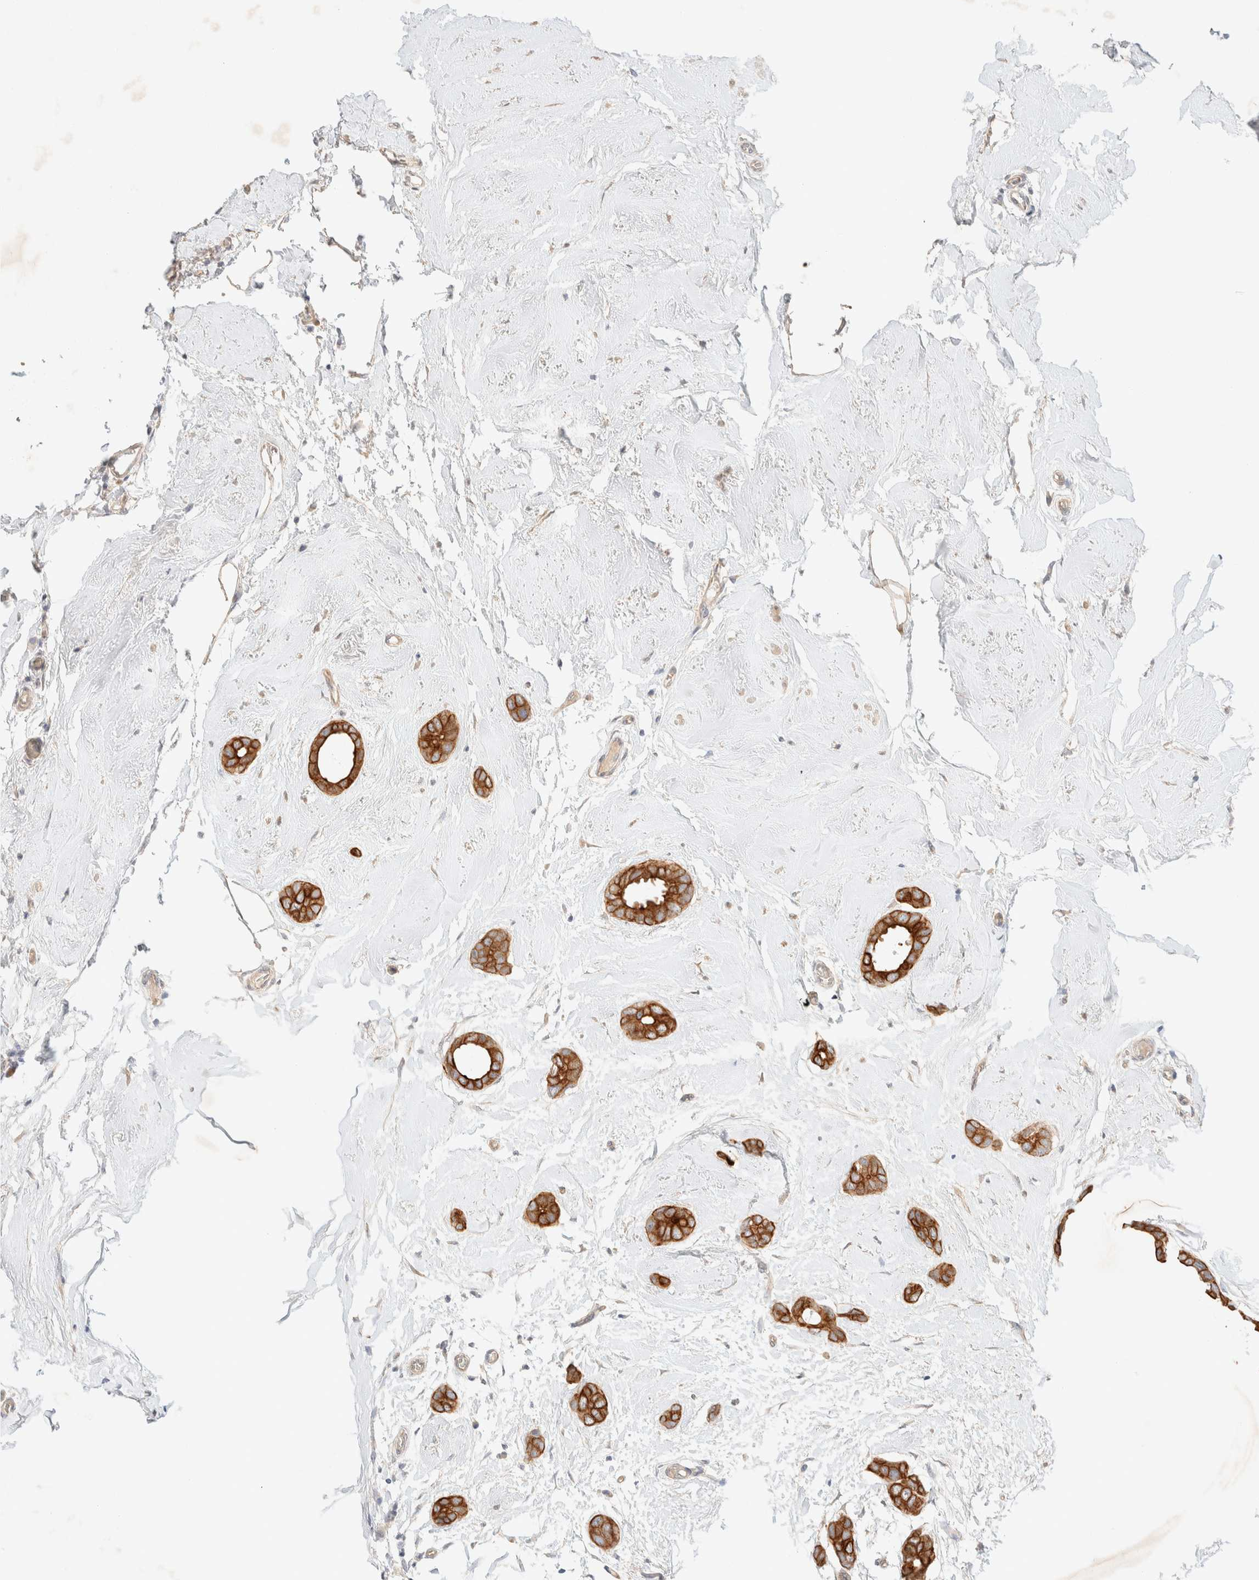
{"staining": {"intensity": "strong", "quantity": ">75%", "location": "cytoplasmic/membranous"}, "tissue": "breast cancer", "cell_type": "Tumor cells", "image_type": "cancer", "snomed": [{"axis": "morphology", "description": "Duct carcinoma"}, {"axis": "topography", "description": "Breast"}], "caption": "Human breast cancer (infiltrating ductal carcinoma) stained with a brown dye displays strong cytoplasmic/membranous positive expression in about >75% of tumor cells.", "gene": "CSNK1E", "patient": {"sex": "female", "age": 55}}